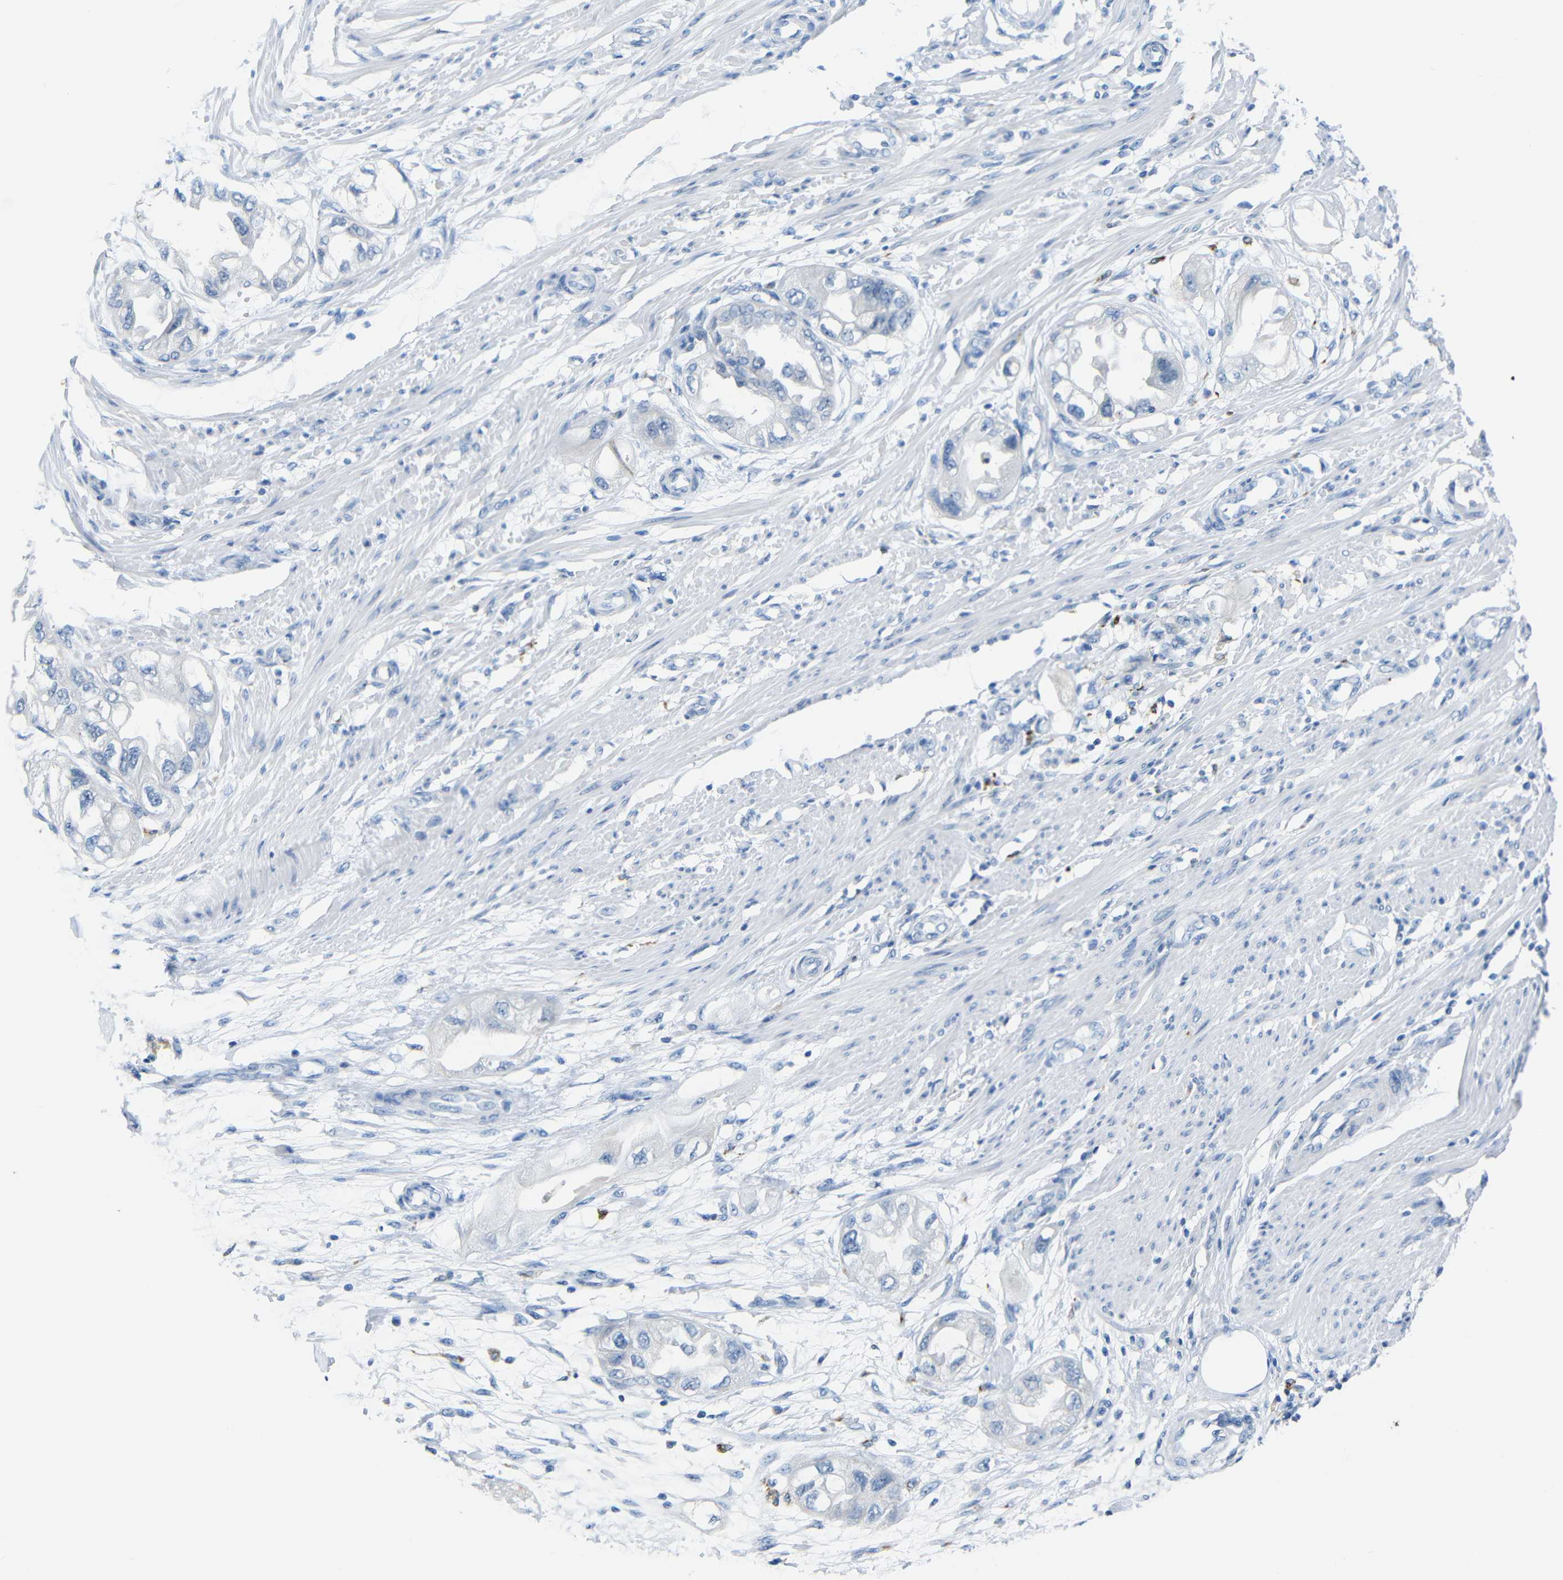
{"staining": {"intensity": "negative", "quantity": "none", "location": "none"}, "tissue": "endometrial cancer", "cell_type": "Tumor cells", "image_type": "cancer", "snomed": [{"axis": "morphology", "description": "Adenocarcinoma, NOS"}, {"axis": "topography", "description": "Endometrium"}], "caption": "Endometrial cancer (adenocarcinoma) was stained to show a protein in brown. There is no significant staining in tumor cells. (DAB immunohistochemistry visualized using brightfield microscopy, high magnification).", "gene": "C15orf48", "patient": {"sex": "female", "age": 67}}